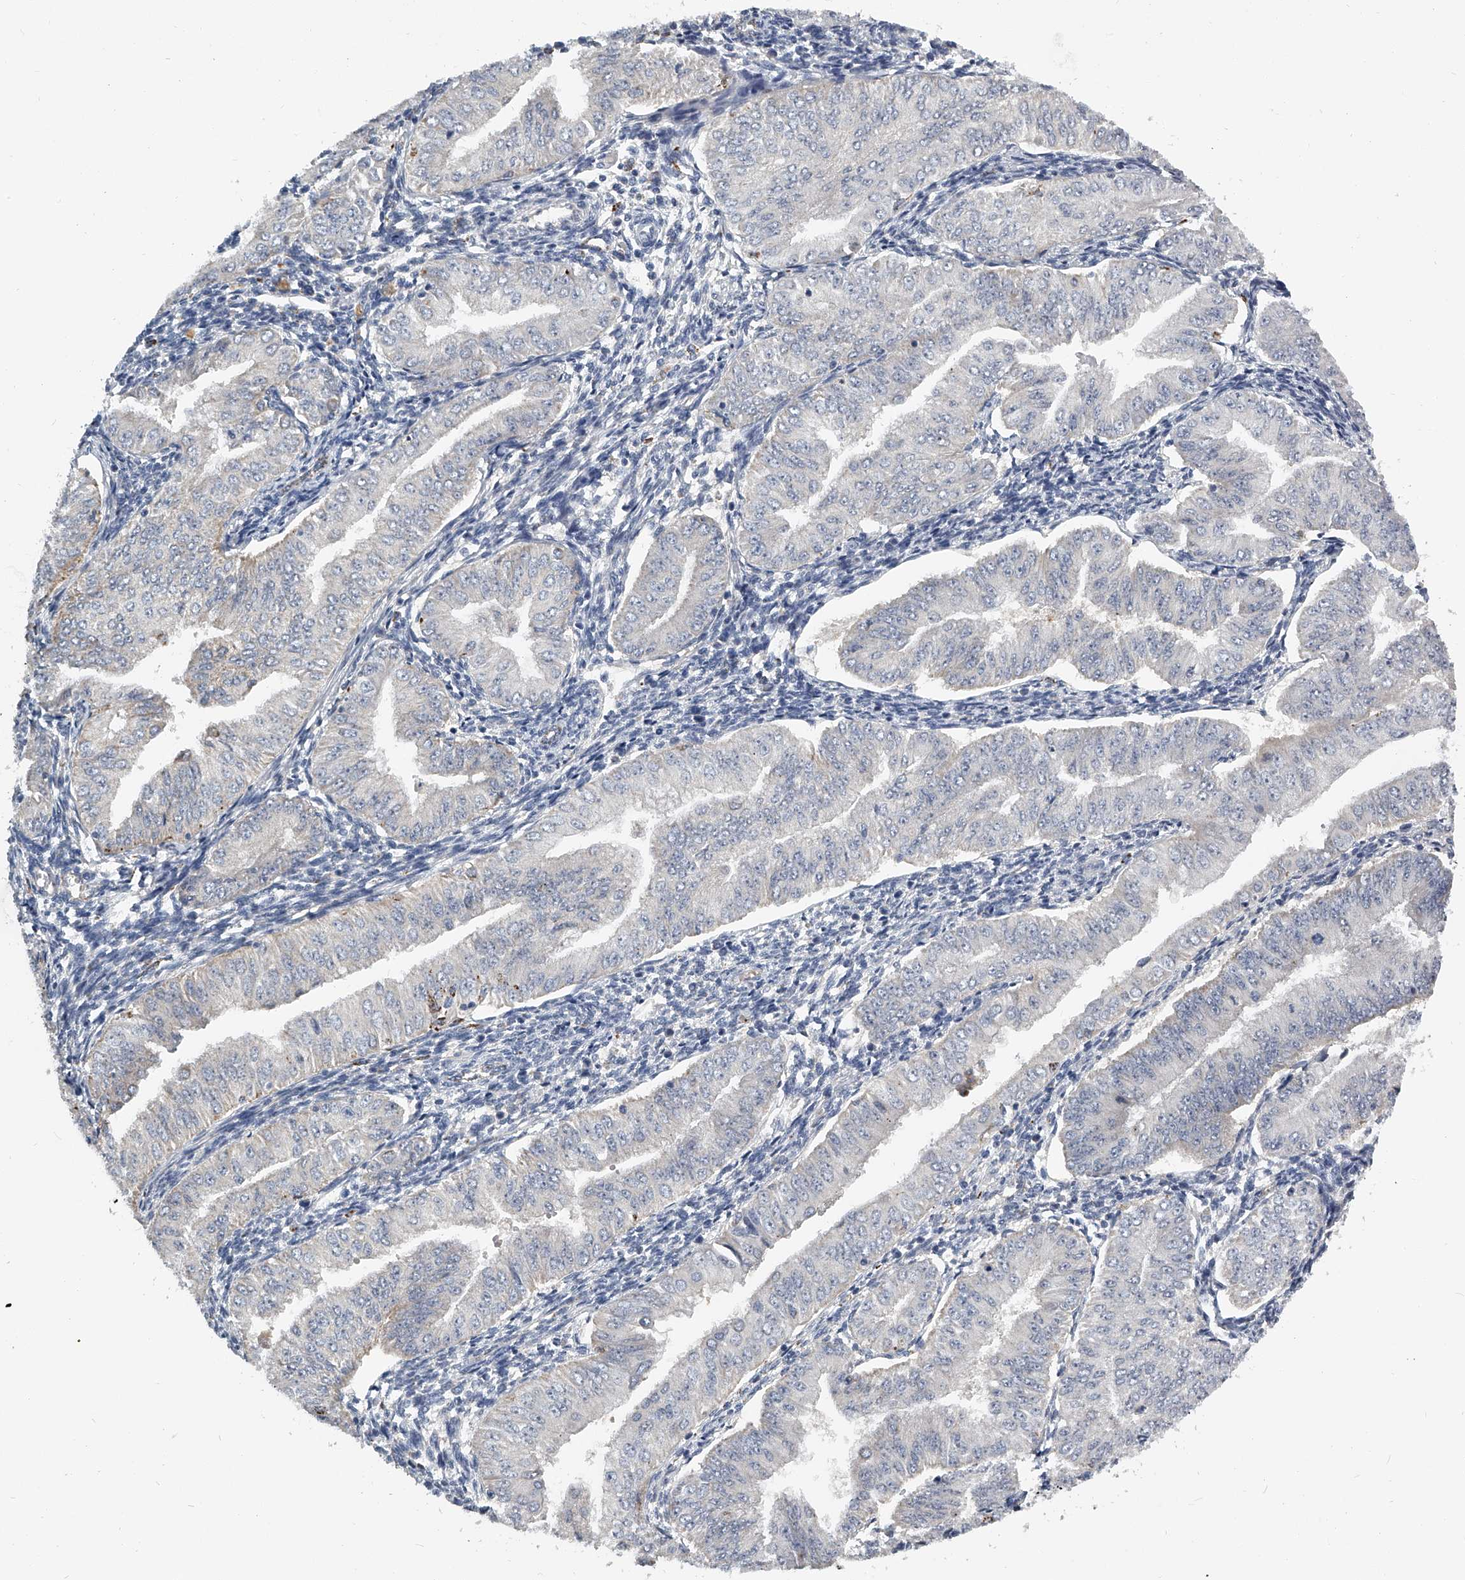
{"staining": {"intensity": "weak", "quantity": "<25%", "location": "cytoplasmic/membranous"}, "tissue": "endometrial cancer", "cell_type": "Tumor cells", "image_type": "cancer", "snomed": [{"axis": "morphology", "description": "Normal tissue, NOS"}, {"axis": "morphology", "description": "Adenocarcinoma, NOS"}, {"axis": "topography", "description": "Endometrium"}], "caption": "Human endometrial cancer (adenocarcinoma) stained for a protein using immunohistochemistry demonstrates no positivity in tumor cells.", "gene": "KLHL7", "patient": {"sex": "female", "age": 53}}